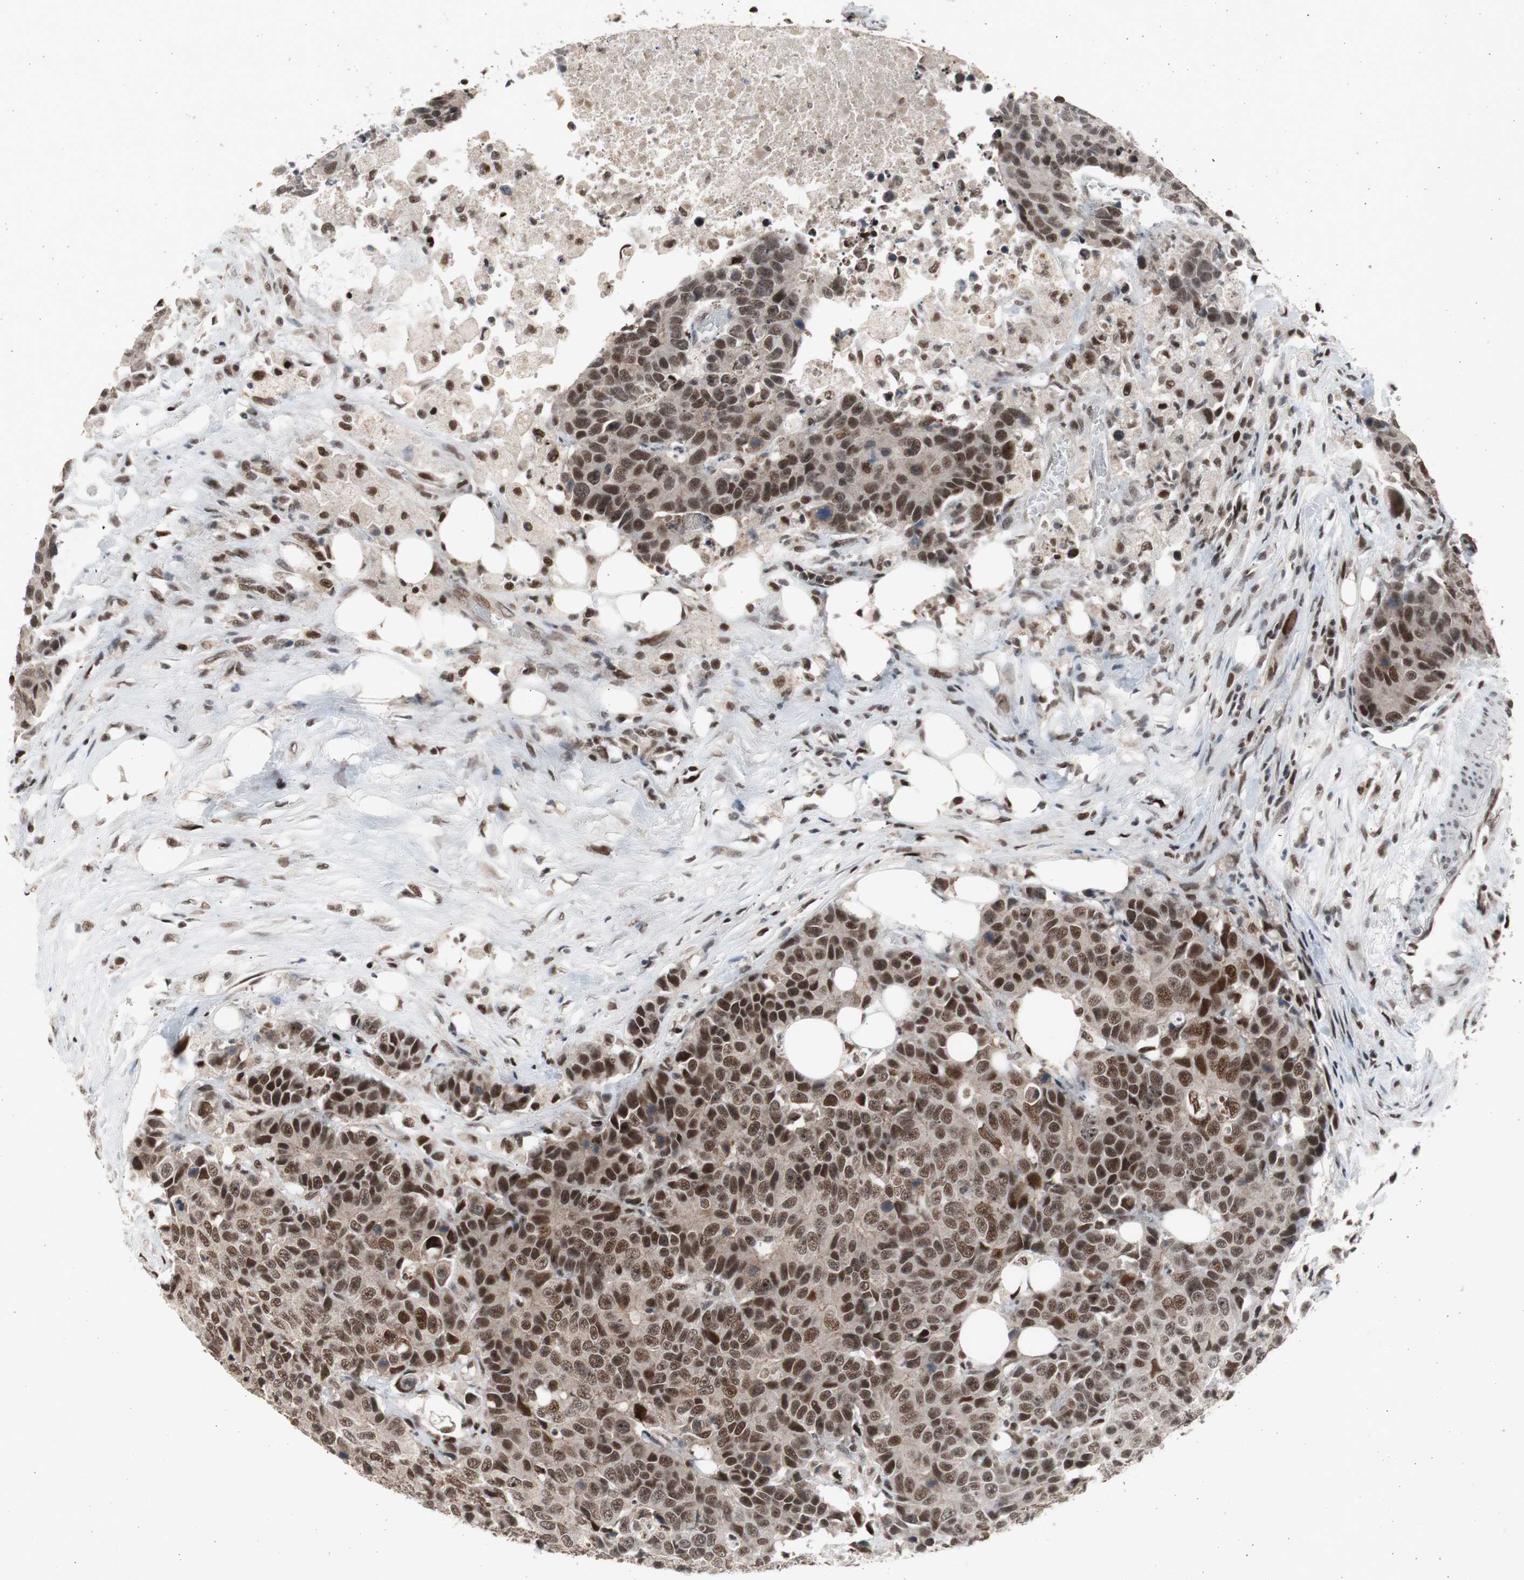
{"staining": {"intensity": "strong", "quantity": ">75%", "location": "nuclear"}, "tissue": "colorectal cancer", "cell_type": "Tumor cells", "image_type": "cancer", "snomed": [{"axis": "morphology", "description": "Adenocarcinoma, NOS"}, {"axis": "topography", "description": "Colon"}], "caption": "Colorectal cancer stained with a protein marker shows strong staining in tumor cells.", "gene": "RPA1", "patient": {"sex": "female", "age": 86}}